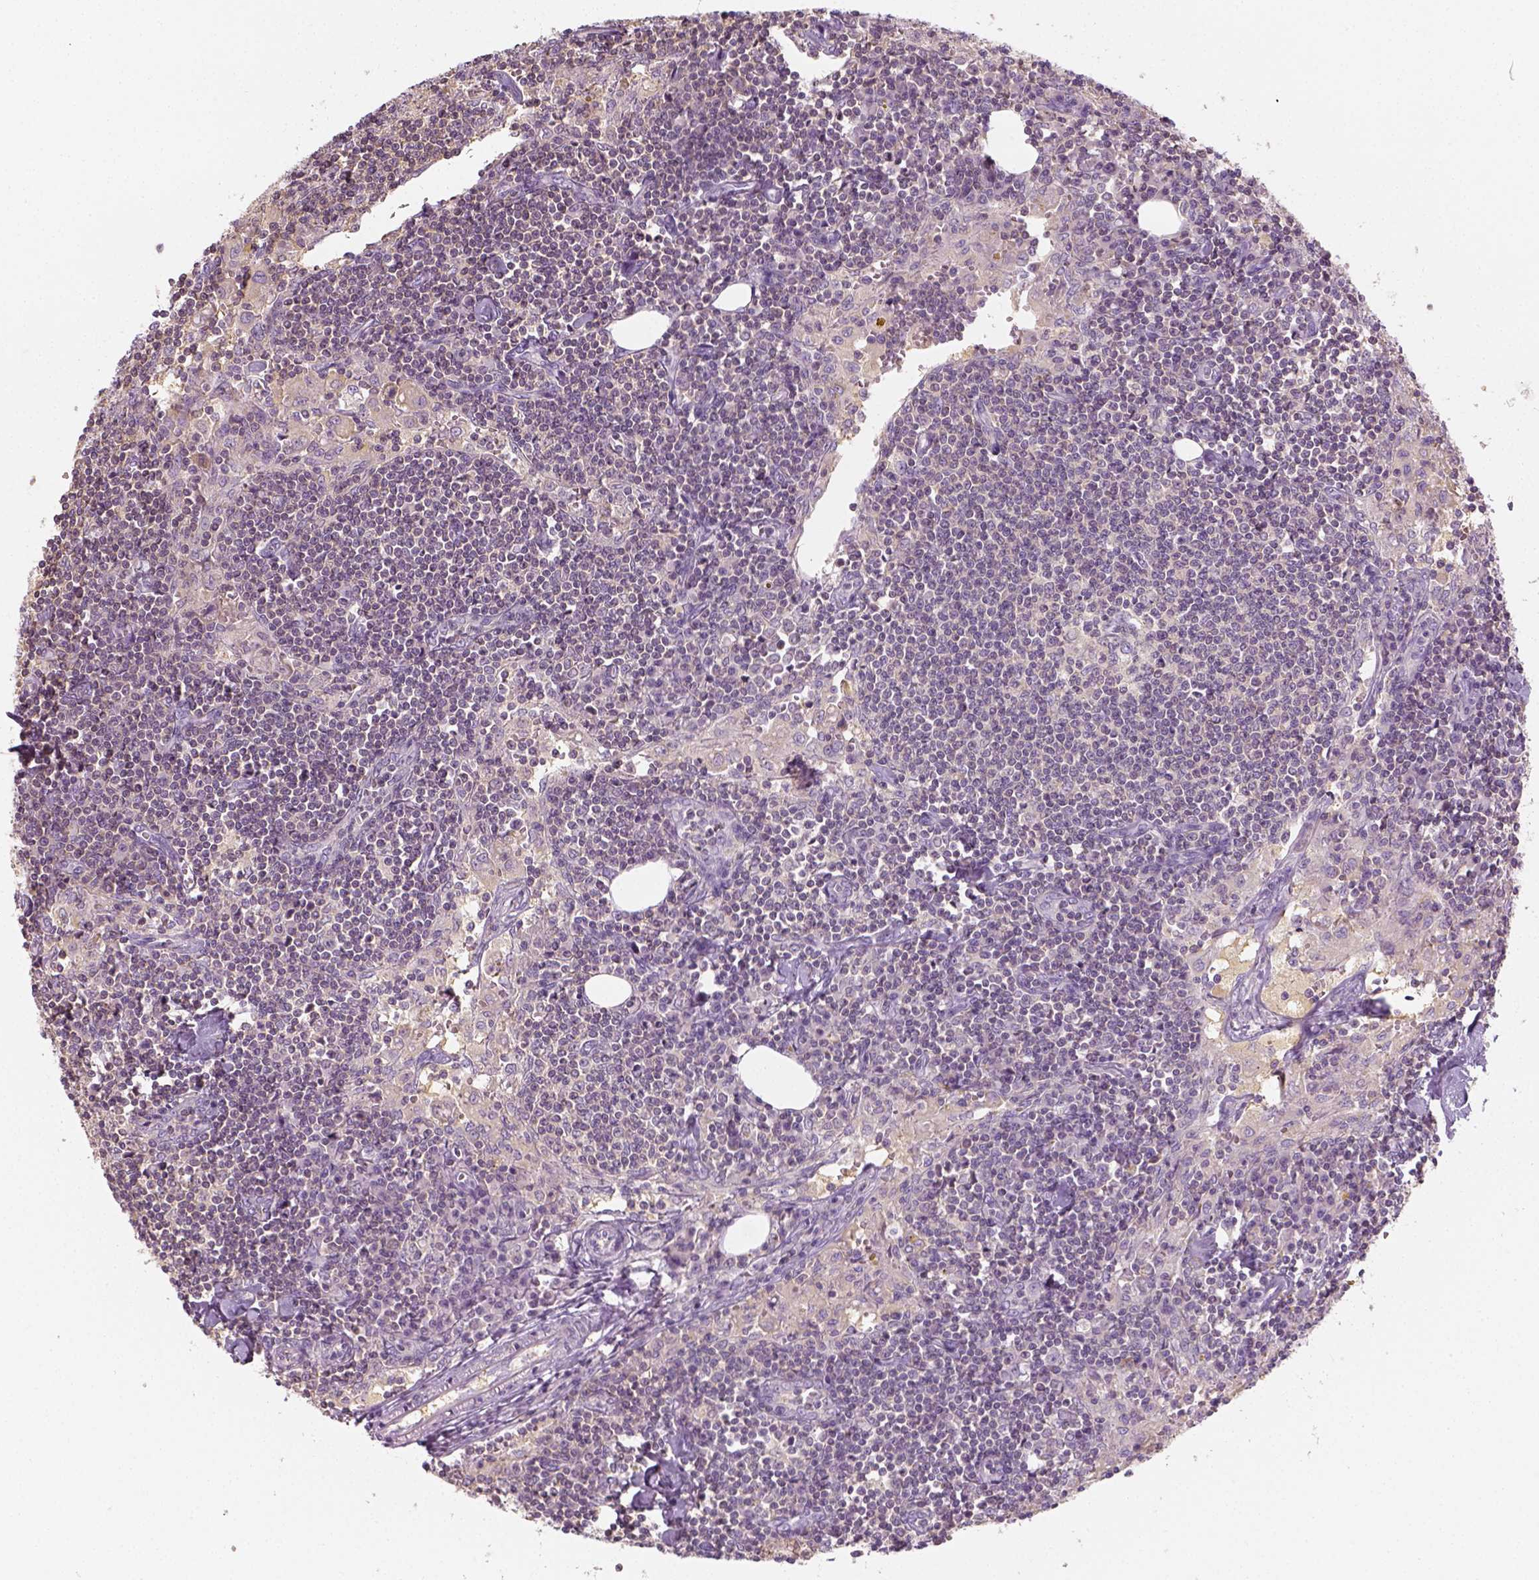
{"staining": {"intensity": "negative", "quantity": "none", "location": "none"}, "tissue": "lymph node", "cell_type": "Germinal center cells", "image_type": "normal", "snomed": [{"axis": "morphology", "description": "Normal tissue, NOS"}, {"axis": "topography", "description": "Lymph node"}], "caption": "IHC of unremarkable human lymph node reveals no positivity in germinal center cells. Brightfield microscopy of immunohistochemistry (IHC) stained with DAB (brown) and hematoxylin (blue), captured at high magnification.", "gene": "EPHB1", "patient": {"sex": "male", "age": 55}}